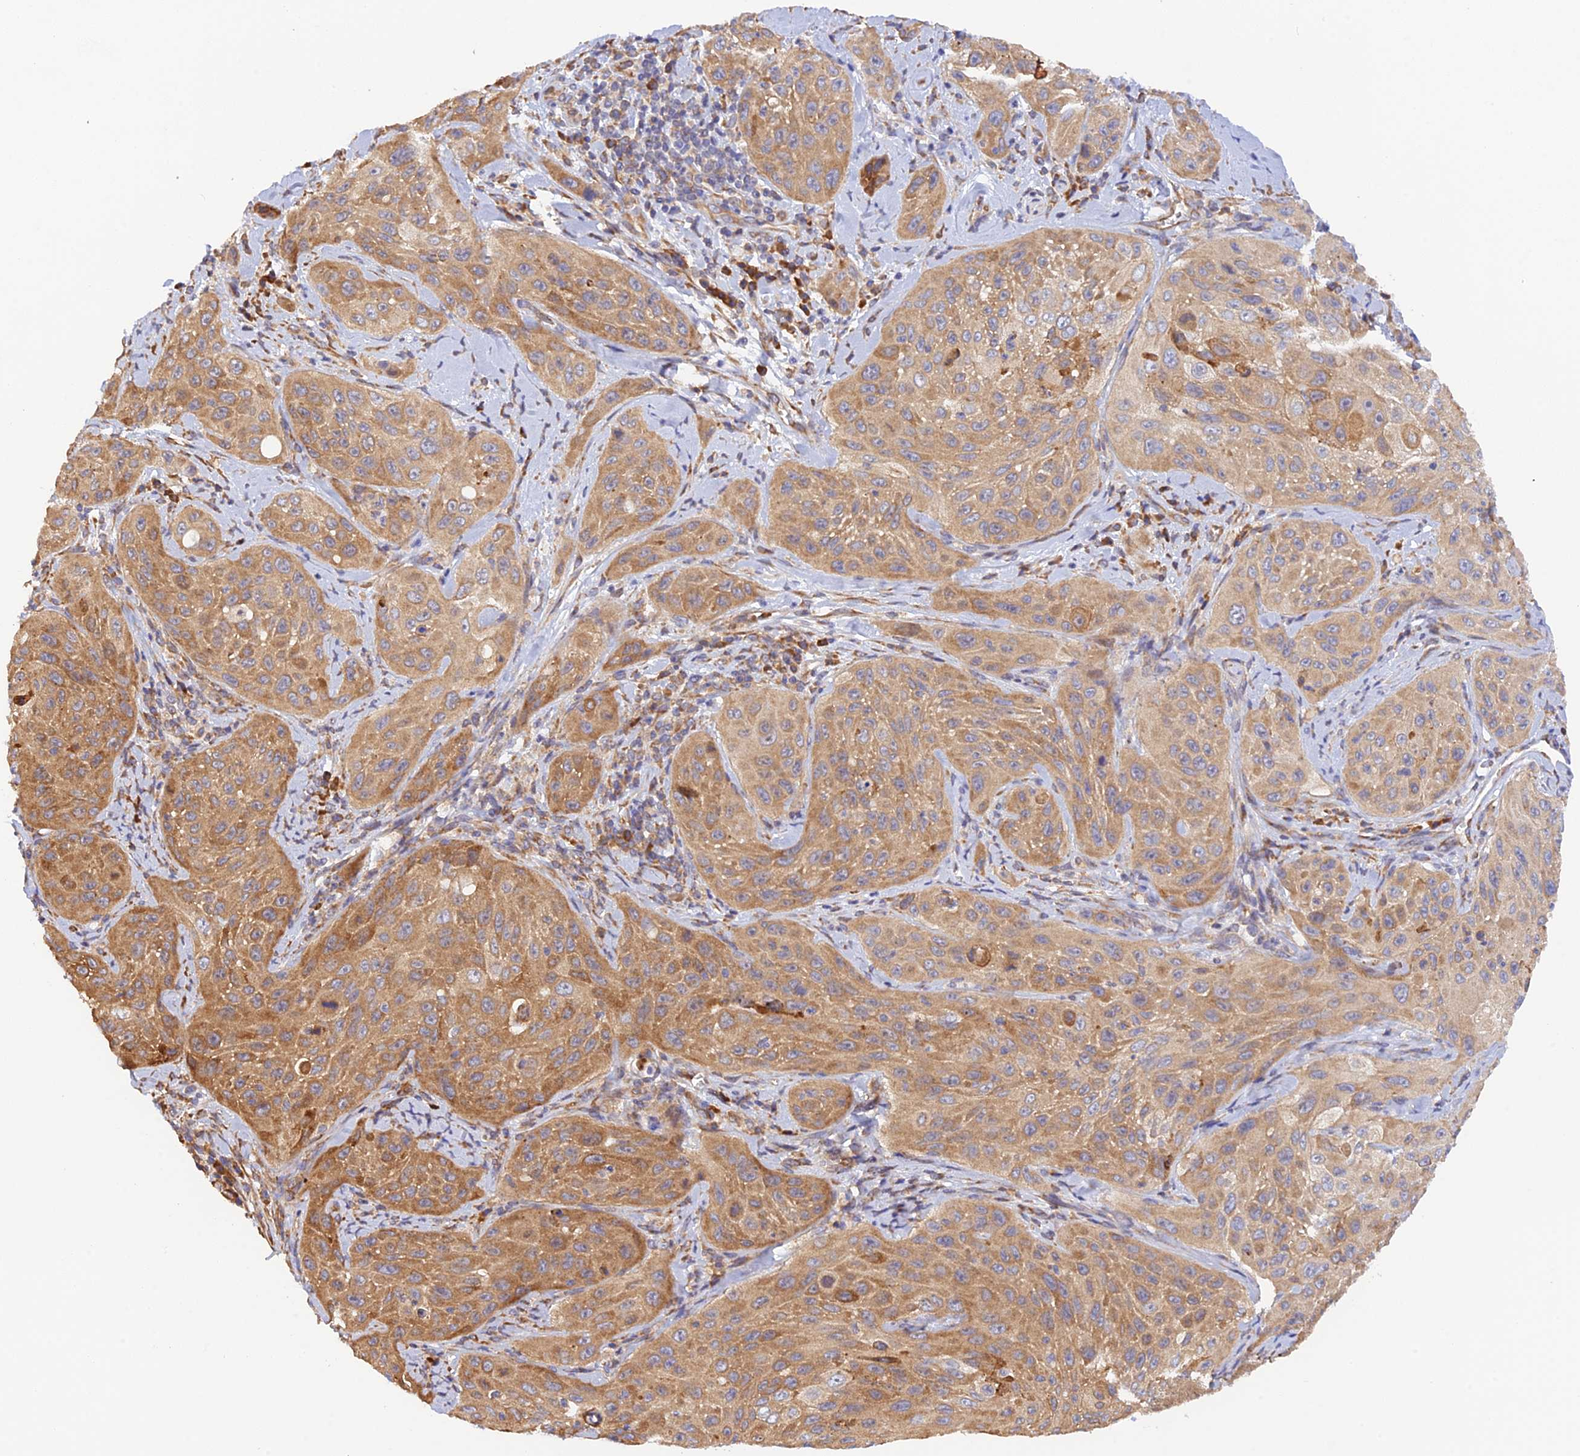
{"staining": {"intensity": "moderate", "quantity": ">75%", "location": "cytoplasmic/membranous"}, "tissue": "cervical cancer", "cell_type": "Tumor cells", "image_type": "cancer", "snomed": [{"axis": "morphology", "description": "Squamous cell carcinoma, NOS"}, {"axis": "topography", "description": "Cervix"}], "caption": "An IHC image of tumor tissue is shown. Protein staining in brown shows moderate cytoplasmic/membranous positivity in cervical squamous cell carcinoma within tumor cells. The staining was performed using DAB, with brown indicating positive protein expression. Nuclei are stained blue with hematoxylin.", "gene": "RPL5", "patient": {"sex": "female", "age": 42}}